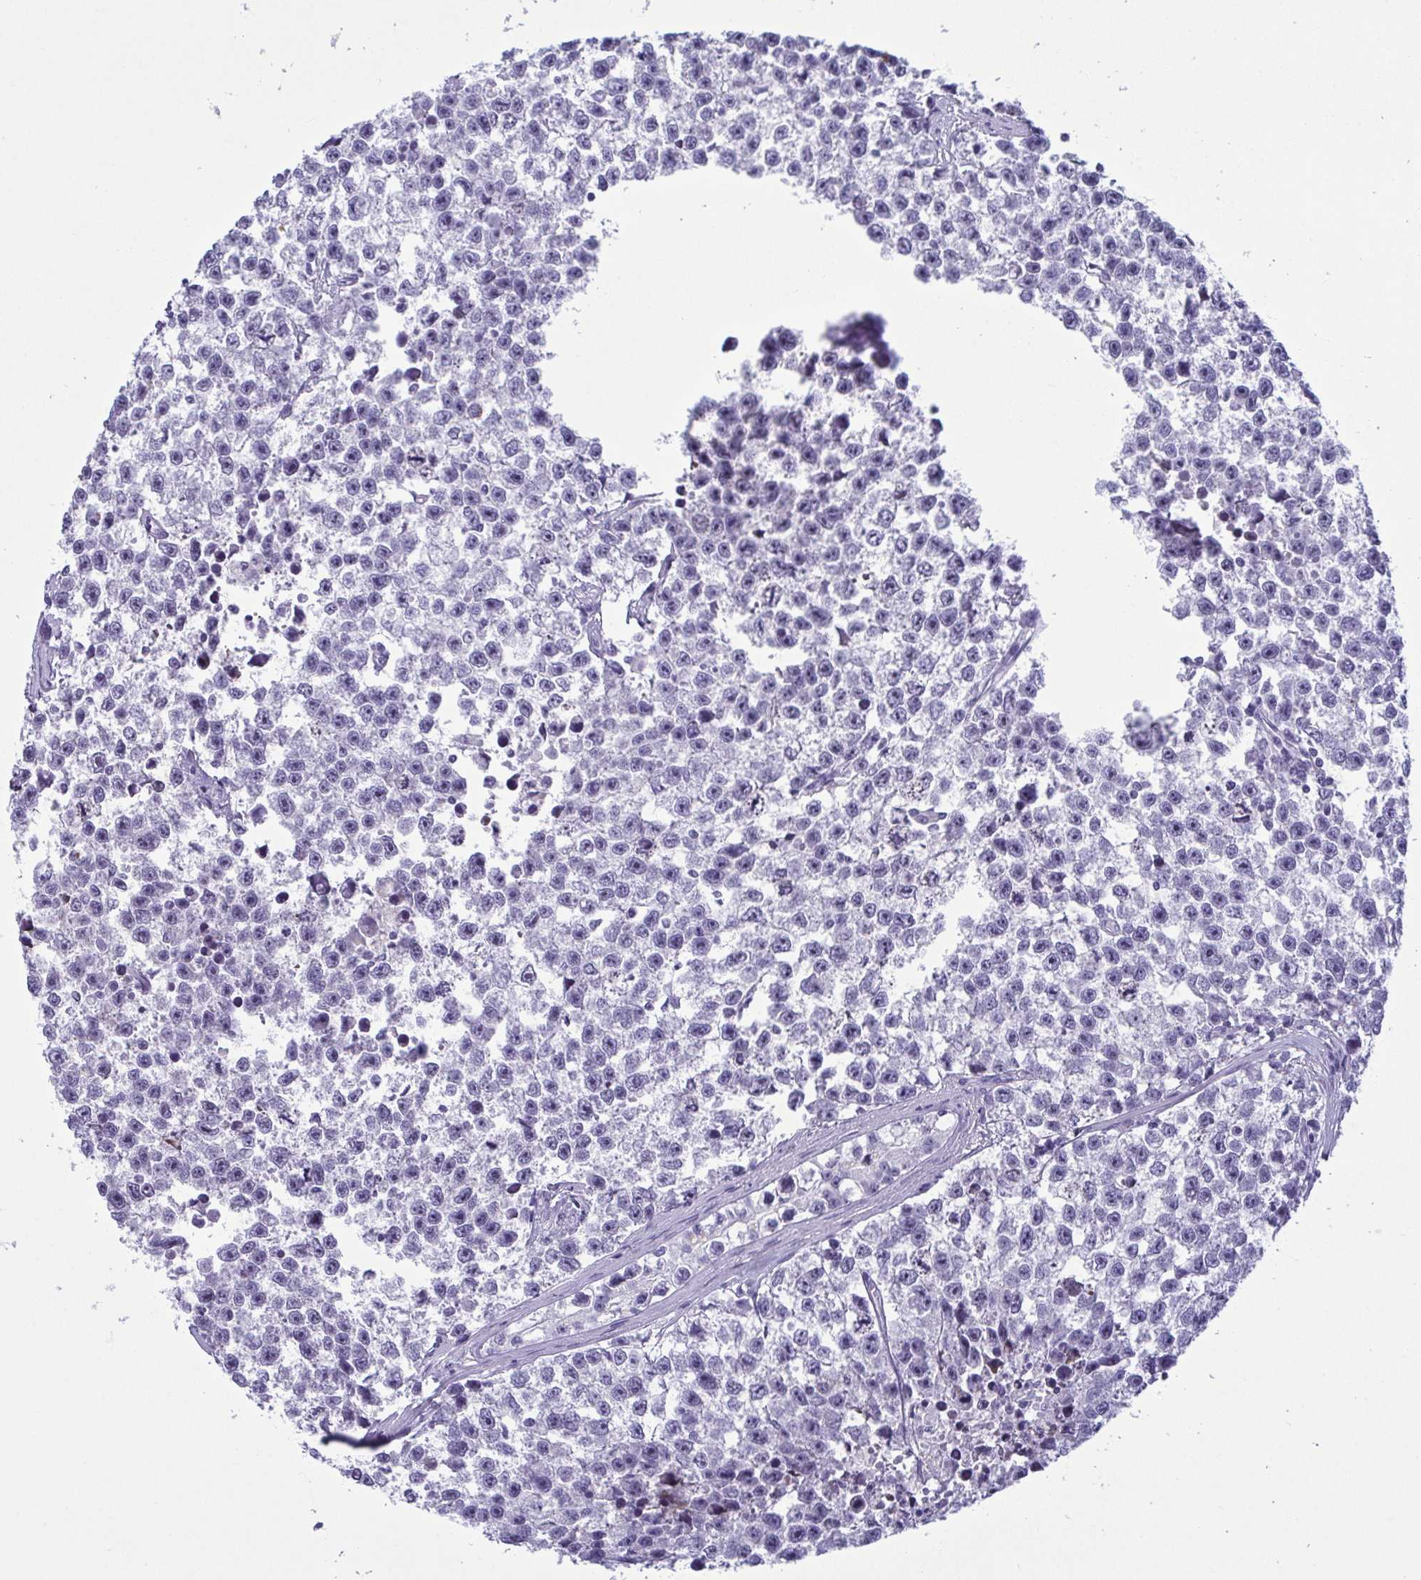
{"staining": {"intensity": "negative", "quantity": "none", "location": "none"}, "tissue": "testis cancer", "cell_type": "Tumor cells", "image_type": "cancer", "snomed": [{"axis": "morphology", "description": "Seminoma, NOS"}, {"axis": "topography", "description": "Testis"}], "caption": "Immunohistochemistry (IHC) of testis seminoma exhibits no staining in tumor cells.", "gene": "BZW1", "patient": {"sex": "male", "age": 26}}